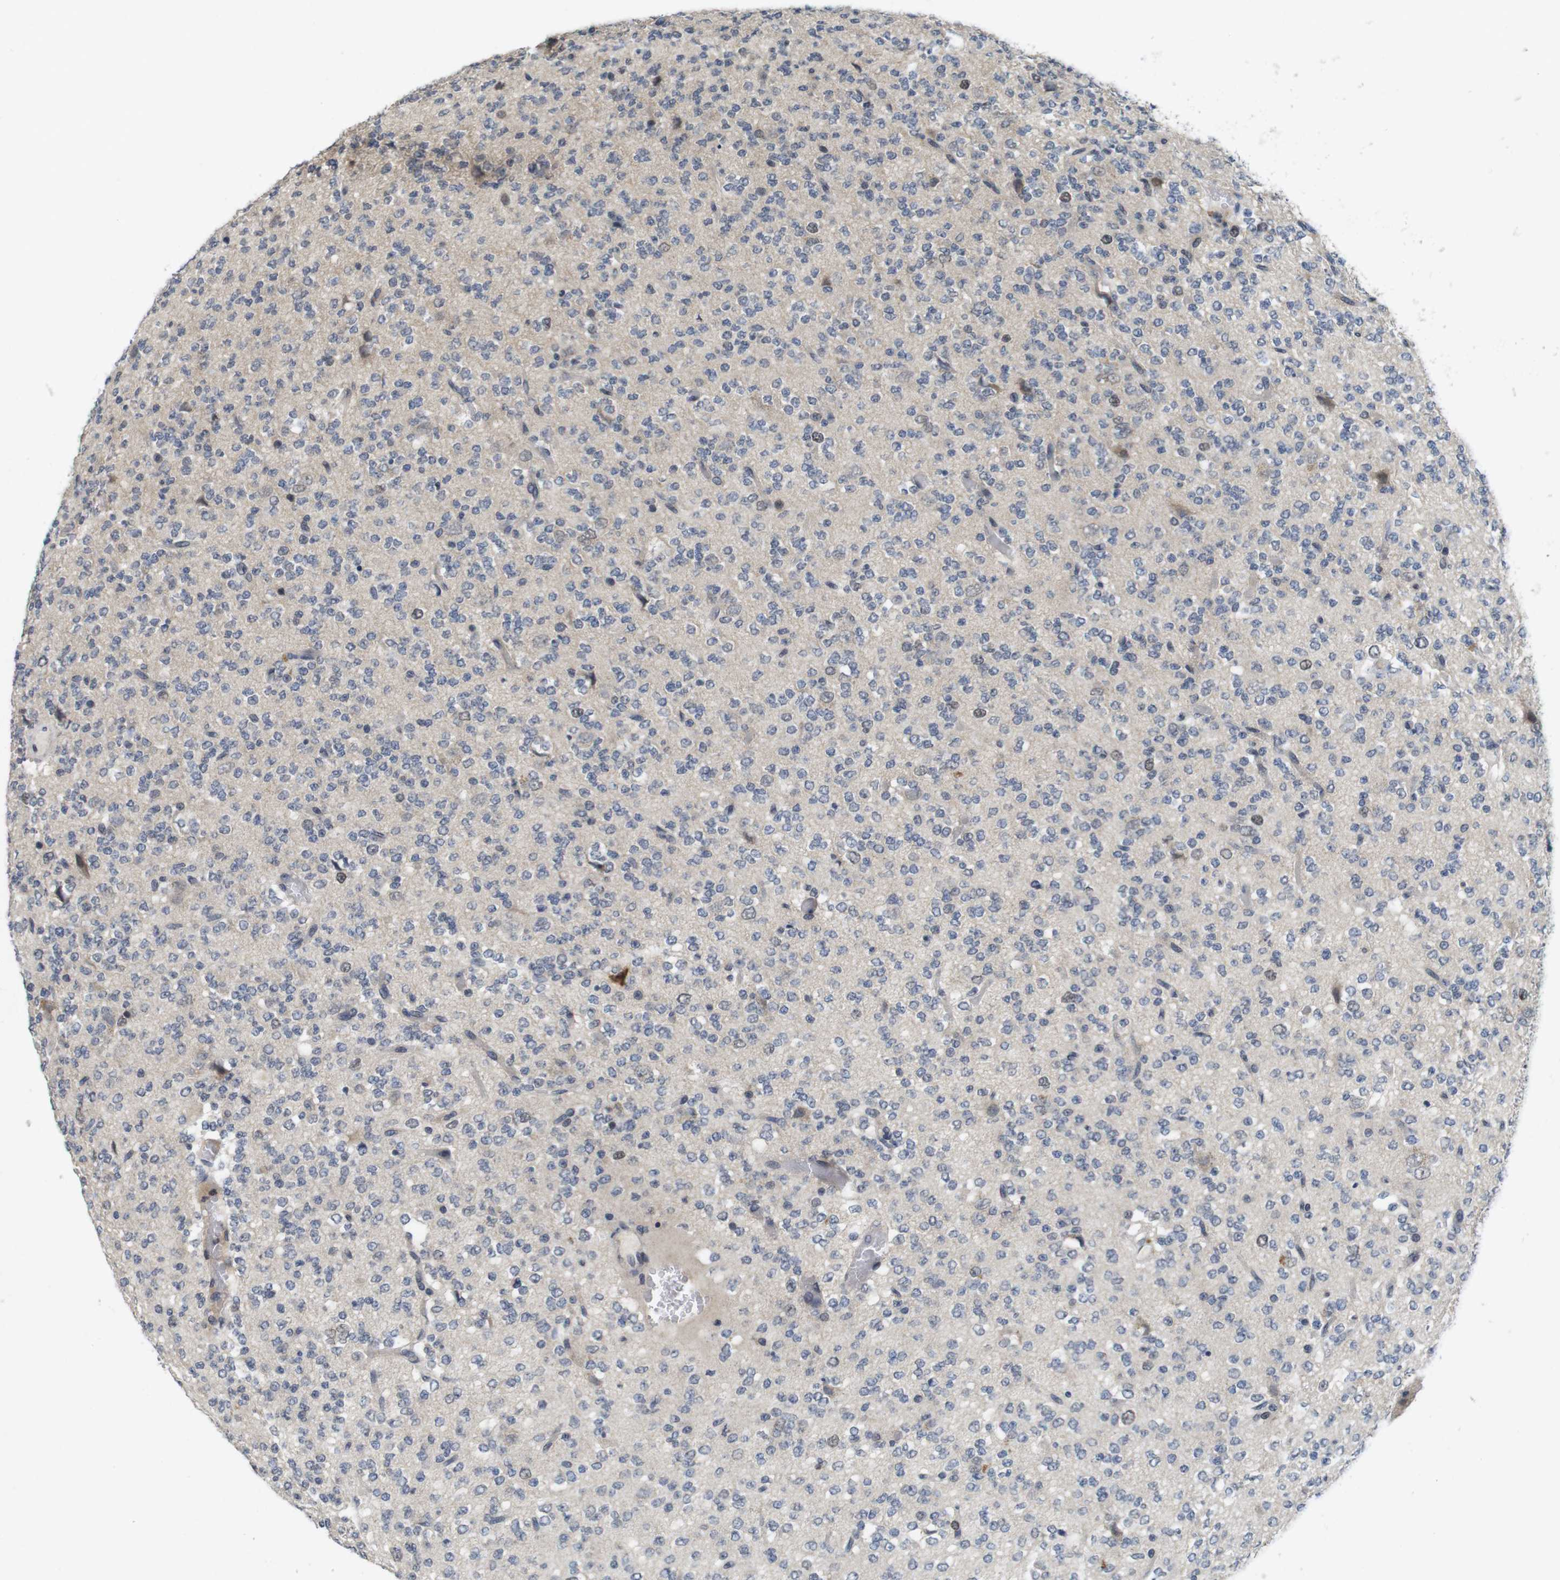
{"staining": {"intensity": "moderate", "quantity": "<25%", "location": "nuclear"}, "tissue": "glioma", "cell_type": "Tumor cells", "image_type": "cancer", "snomed": [{"axis": "morphology", "description": "Glioma, malignant, Low grade"}, {"axis": "topography", "description": "Brain"}], "caption": "The micrograph exhibits immunohistochemical staining of malignant low-grade glioma. There is moderate nuclear positivity is appreciated in approximately <25% of tumor cells.", "gene": "SKP2", "patient": {"sex": "male", "age": 38}}